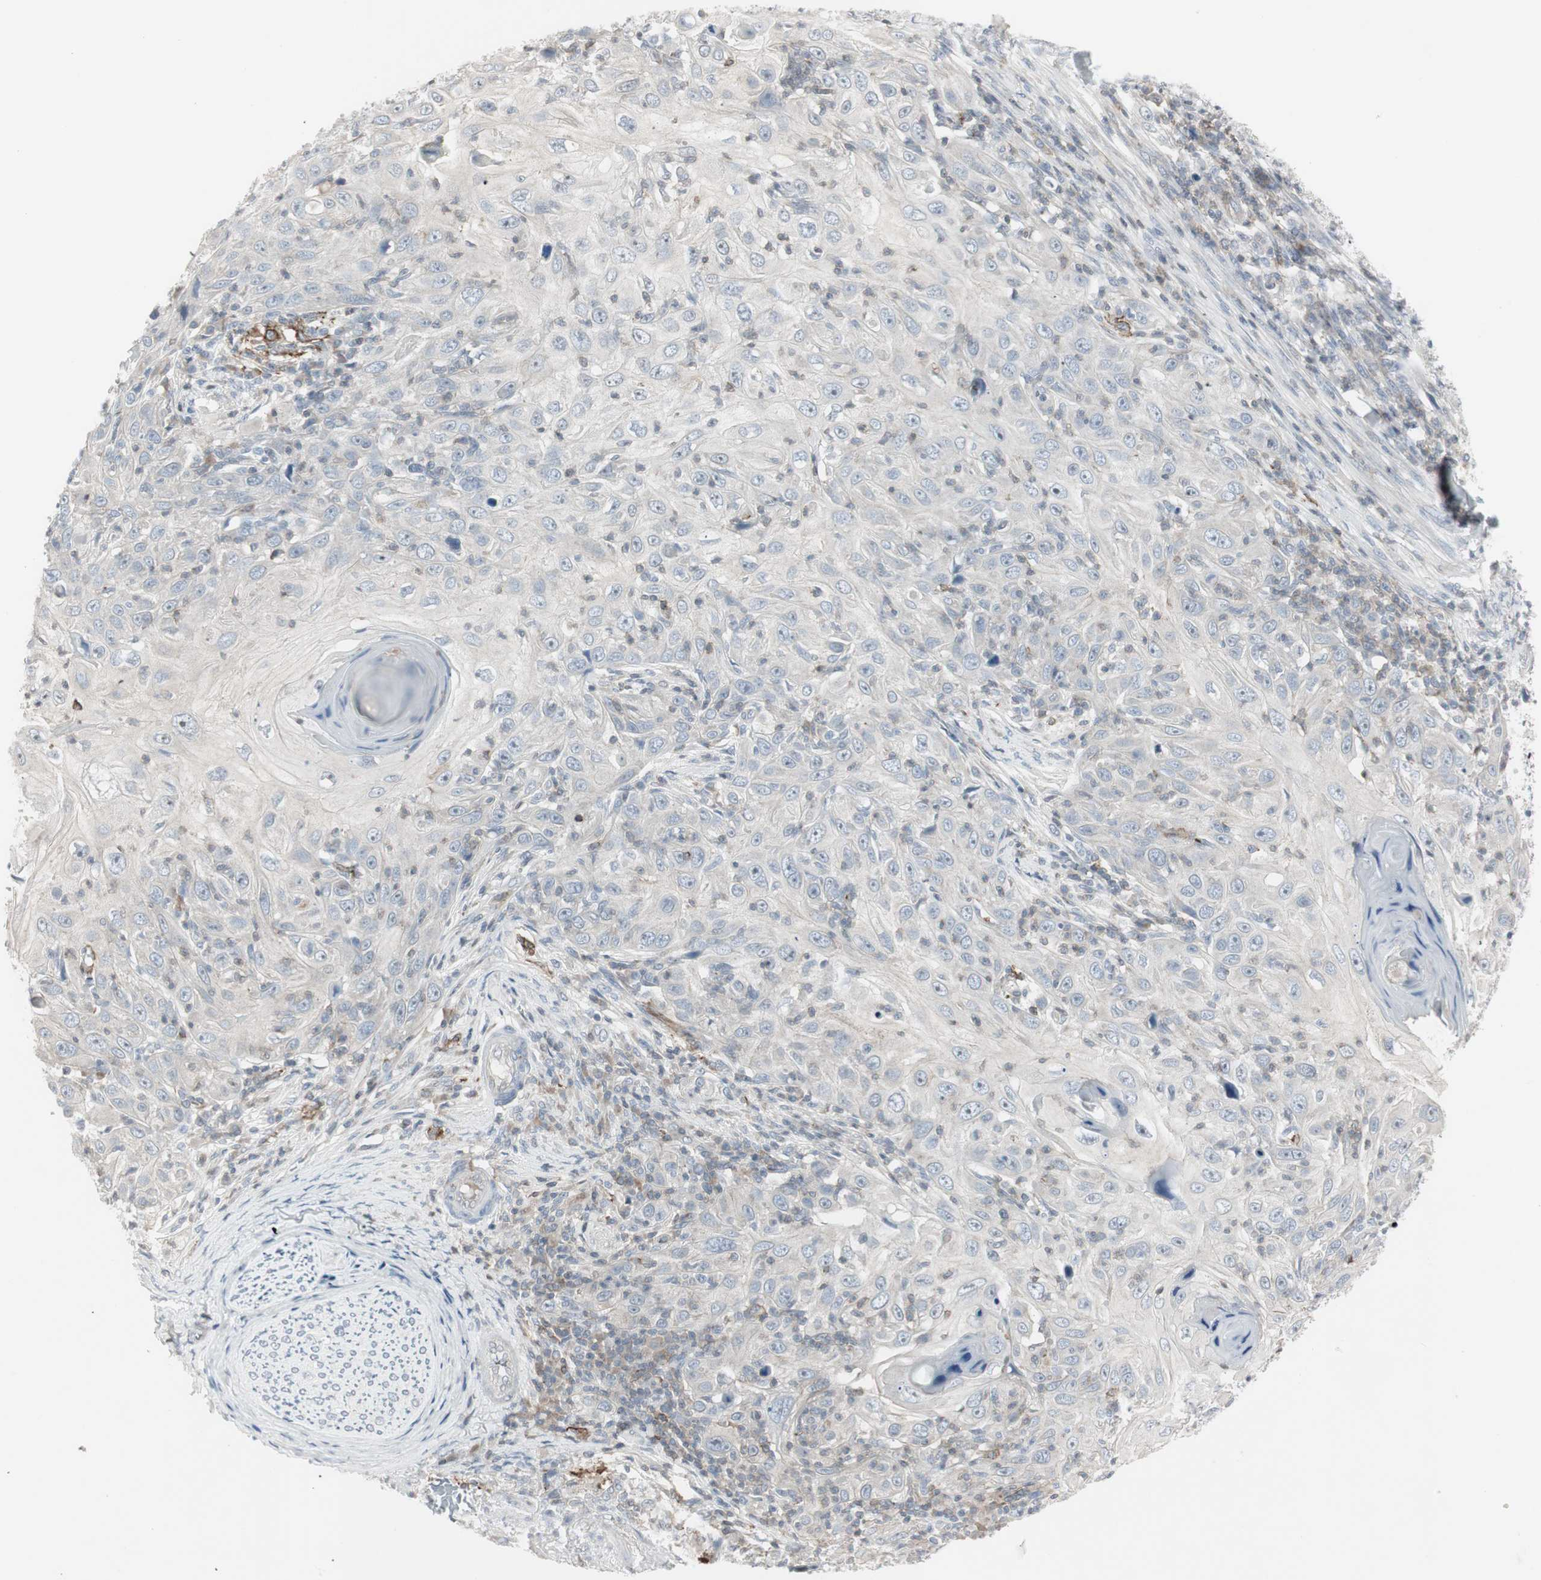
{"staining": {"intensity": "negative", "quantity": "none", "location": "none"}, "tissue": "skin cancer", "cell_type": "Tumor cells", "image_type": "cancer", "snomed": [{"axis": "morphology", "description": "Squamous cell carcinoma, NOS"}, {"axis": "topography", "description": "Skin"}], "caption": "High power microscopy image of an IHC micrograph of skin squamous cell carcinoma, revealing no significant positivity in tumor cells.", "gene": "MAP4K4", "patient": {"sex": "female", "age": 88}}